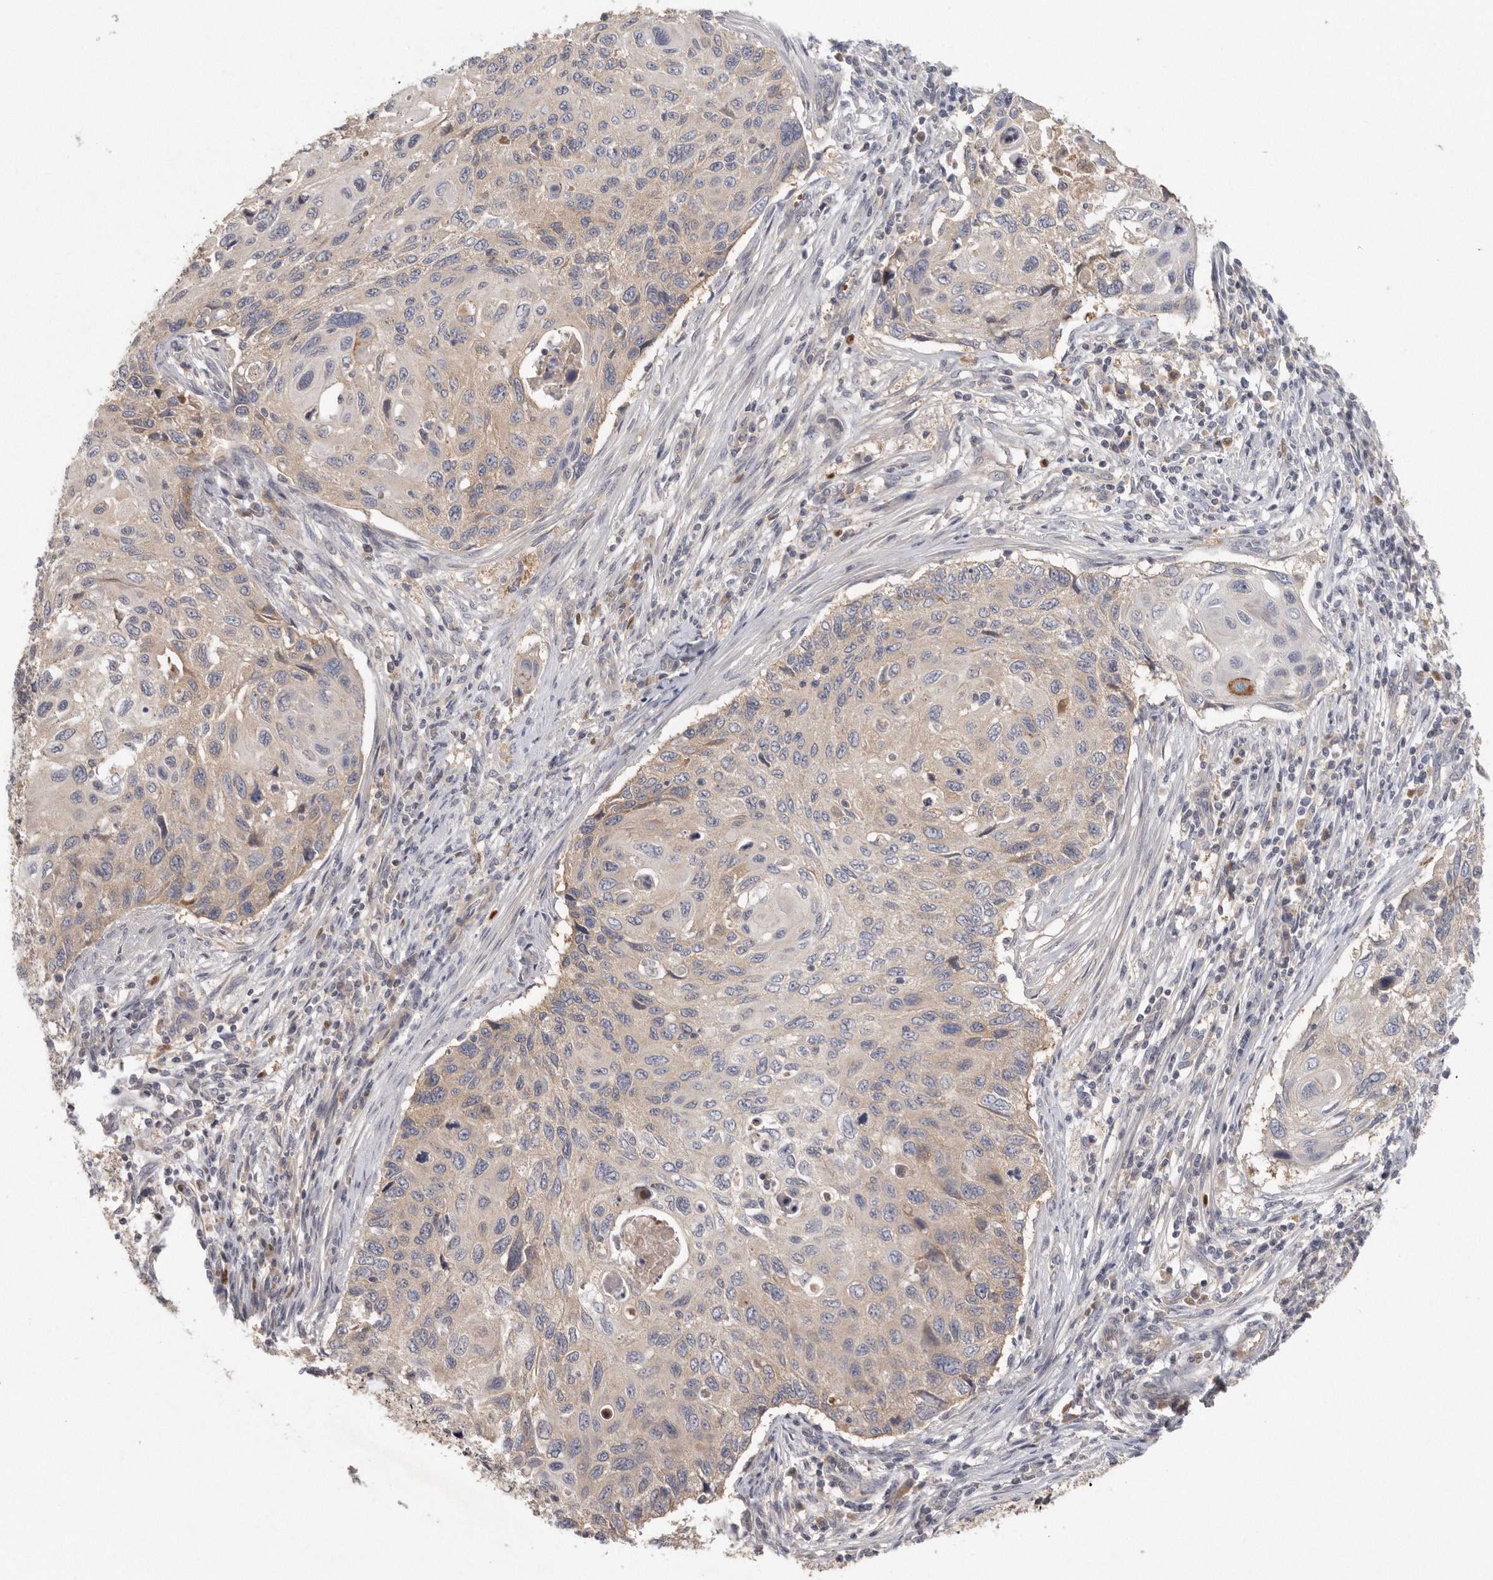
{"staining": {"intensity": "weak", "quantity": "25%-75%", "location": "cytoplasmic/membranous"}, "tissue": "cervical cancer", "cell_type": "Tumor cells", "image_type": "cancer", "snomed": [{"axis": "morphology", "description": "Squamous cell carcinoma, NOS"}, {"axis": "topography", "description": "Cervix"}], "caption": "Immunohistochemistry (IHC) histopathology image of neoplastic tissue: squamous cell carcinoma (cervical) stained using IHC exhibits low levels of weak protein expression localized specifically in the cytoplasmic/membranous of tumor cells, appearing as a cytoplasmic/membranous brown color.", "gene": "CFAP298", "patient": {"sex": "female", "age": 70}}